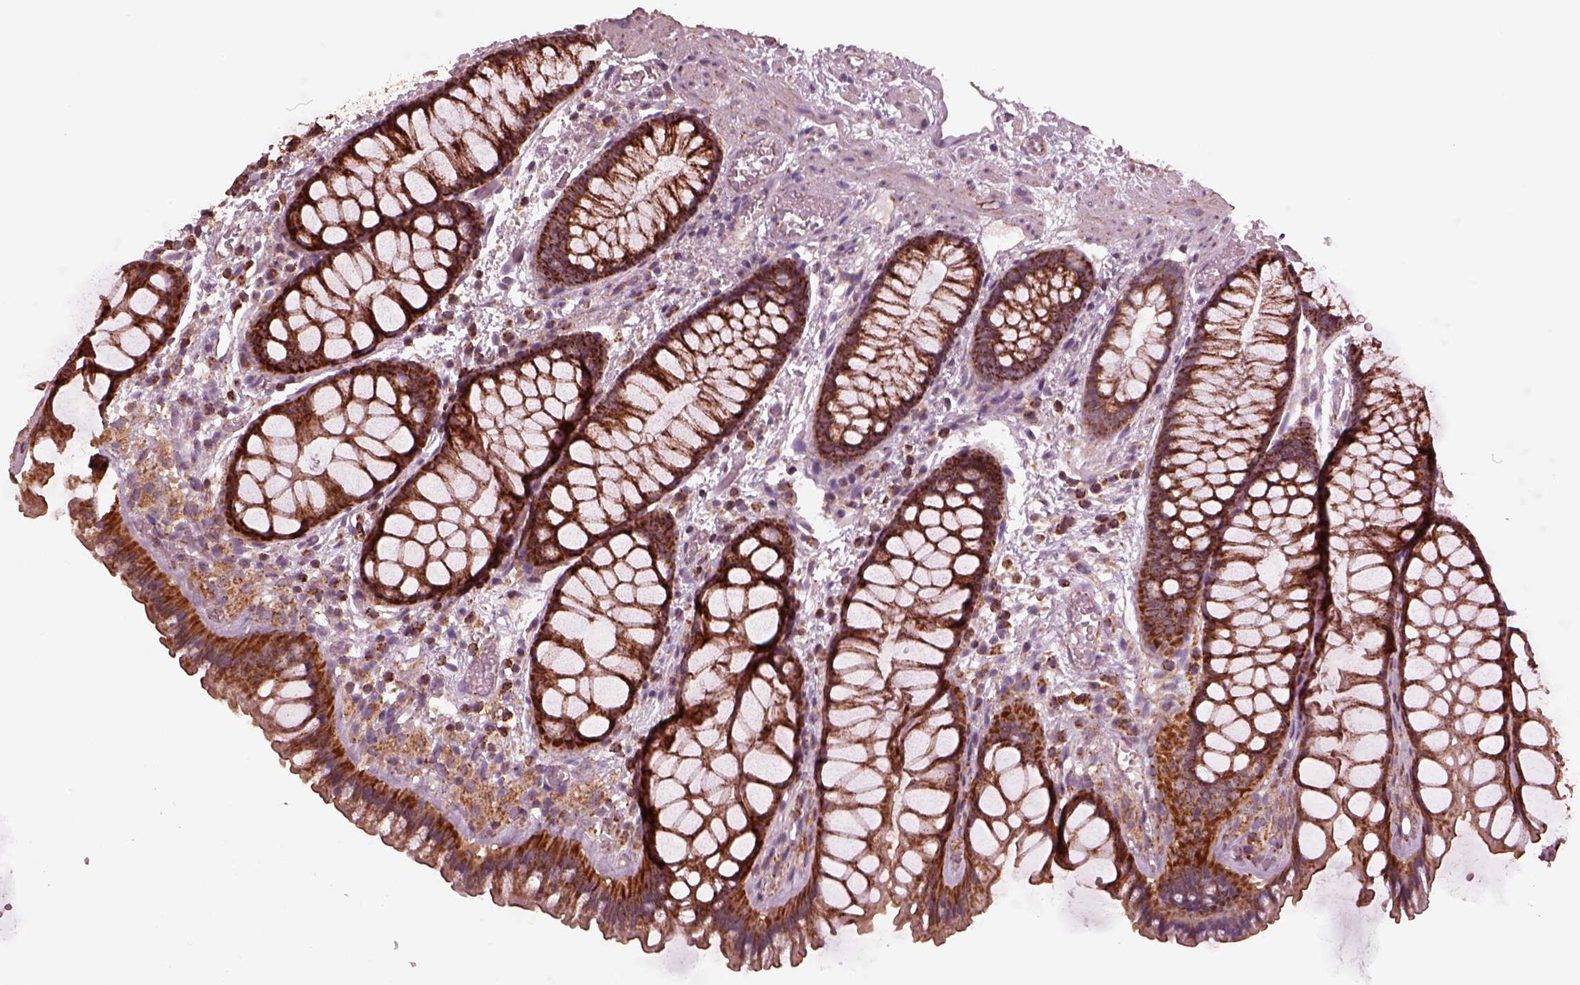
{"staining": {"intensity": "strong", "quantity": ">75%", "location": "cytoplasmic/membranous"}, "tissue": "rectum", "cell_type": "Glandular cells", "image_type": "normal", "snomed": [{"axis": "morphology", "description": "Normal tissue, NOS"}, {"axis": "topography", "description": "Rectum"}], "caption": "Brown immunohistochemical staining in unremarkable human rectum displays strong cytoplasmic/membranous positivity in about >75% of glandular cells.", "gene": "NDUFB10", "patient": {"sex": "female", "age": 62}}